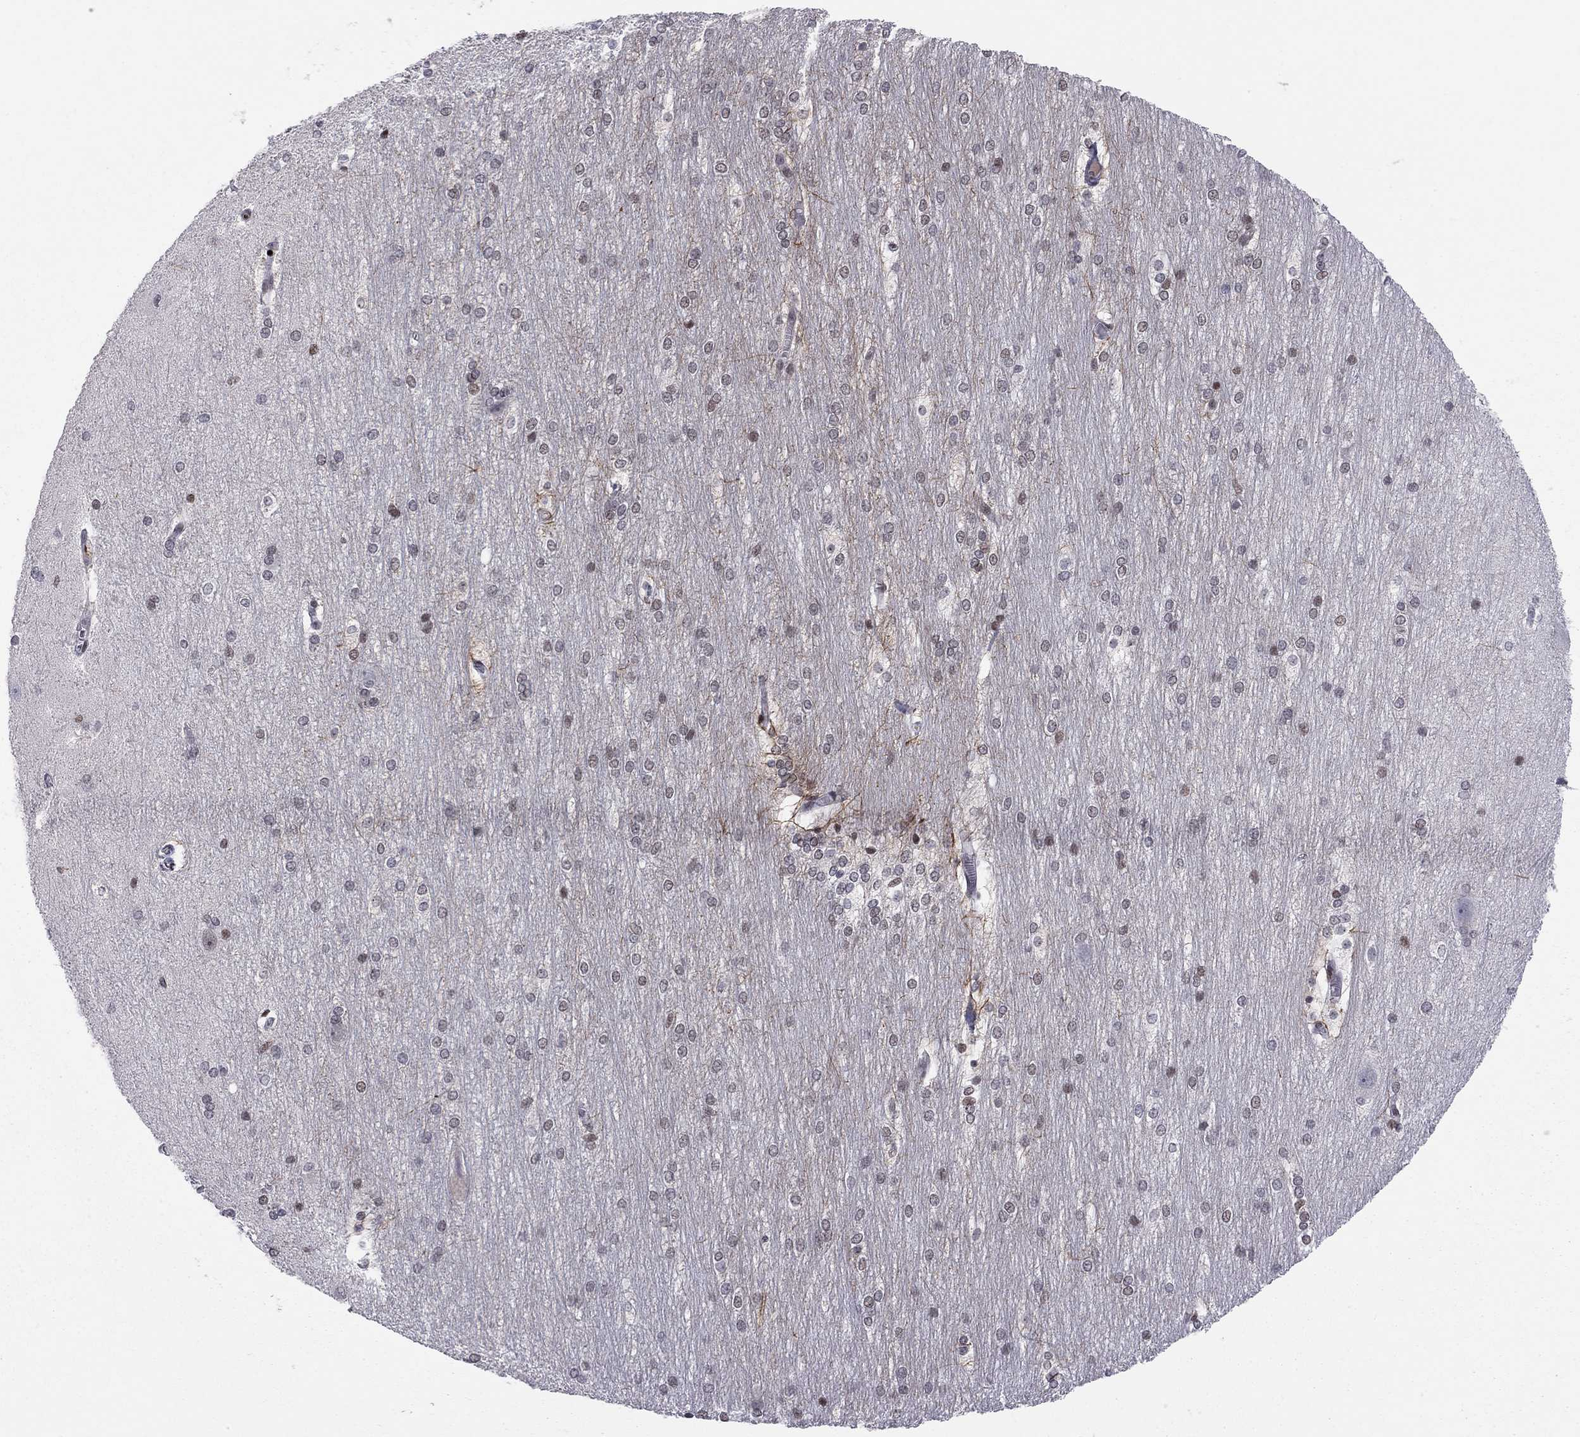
{"staining": {"intensity": "moderate", "quantity": ">75%", "location": "nuclear"}, "tissue": "hippocampus", "cell_type": "Glial cells", "image_type": "normal", "snomed": [{"axis": "morphology", "description": "Normal tissue, NOS"}, {"axis": "topography", "description": "Cerebral cortex"}, {"axis": "topography", "description": "Hippocampus"}], "caption": "The image shows staining of unremarkable hippocampus, revealing moderate nuclear protein positivity (brown color) within glial cells.", "gene": "RNASEH2C", "patient": {"sex": "female", "age": 19}}